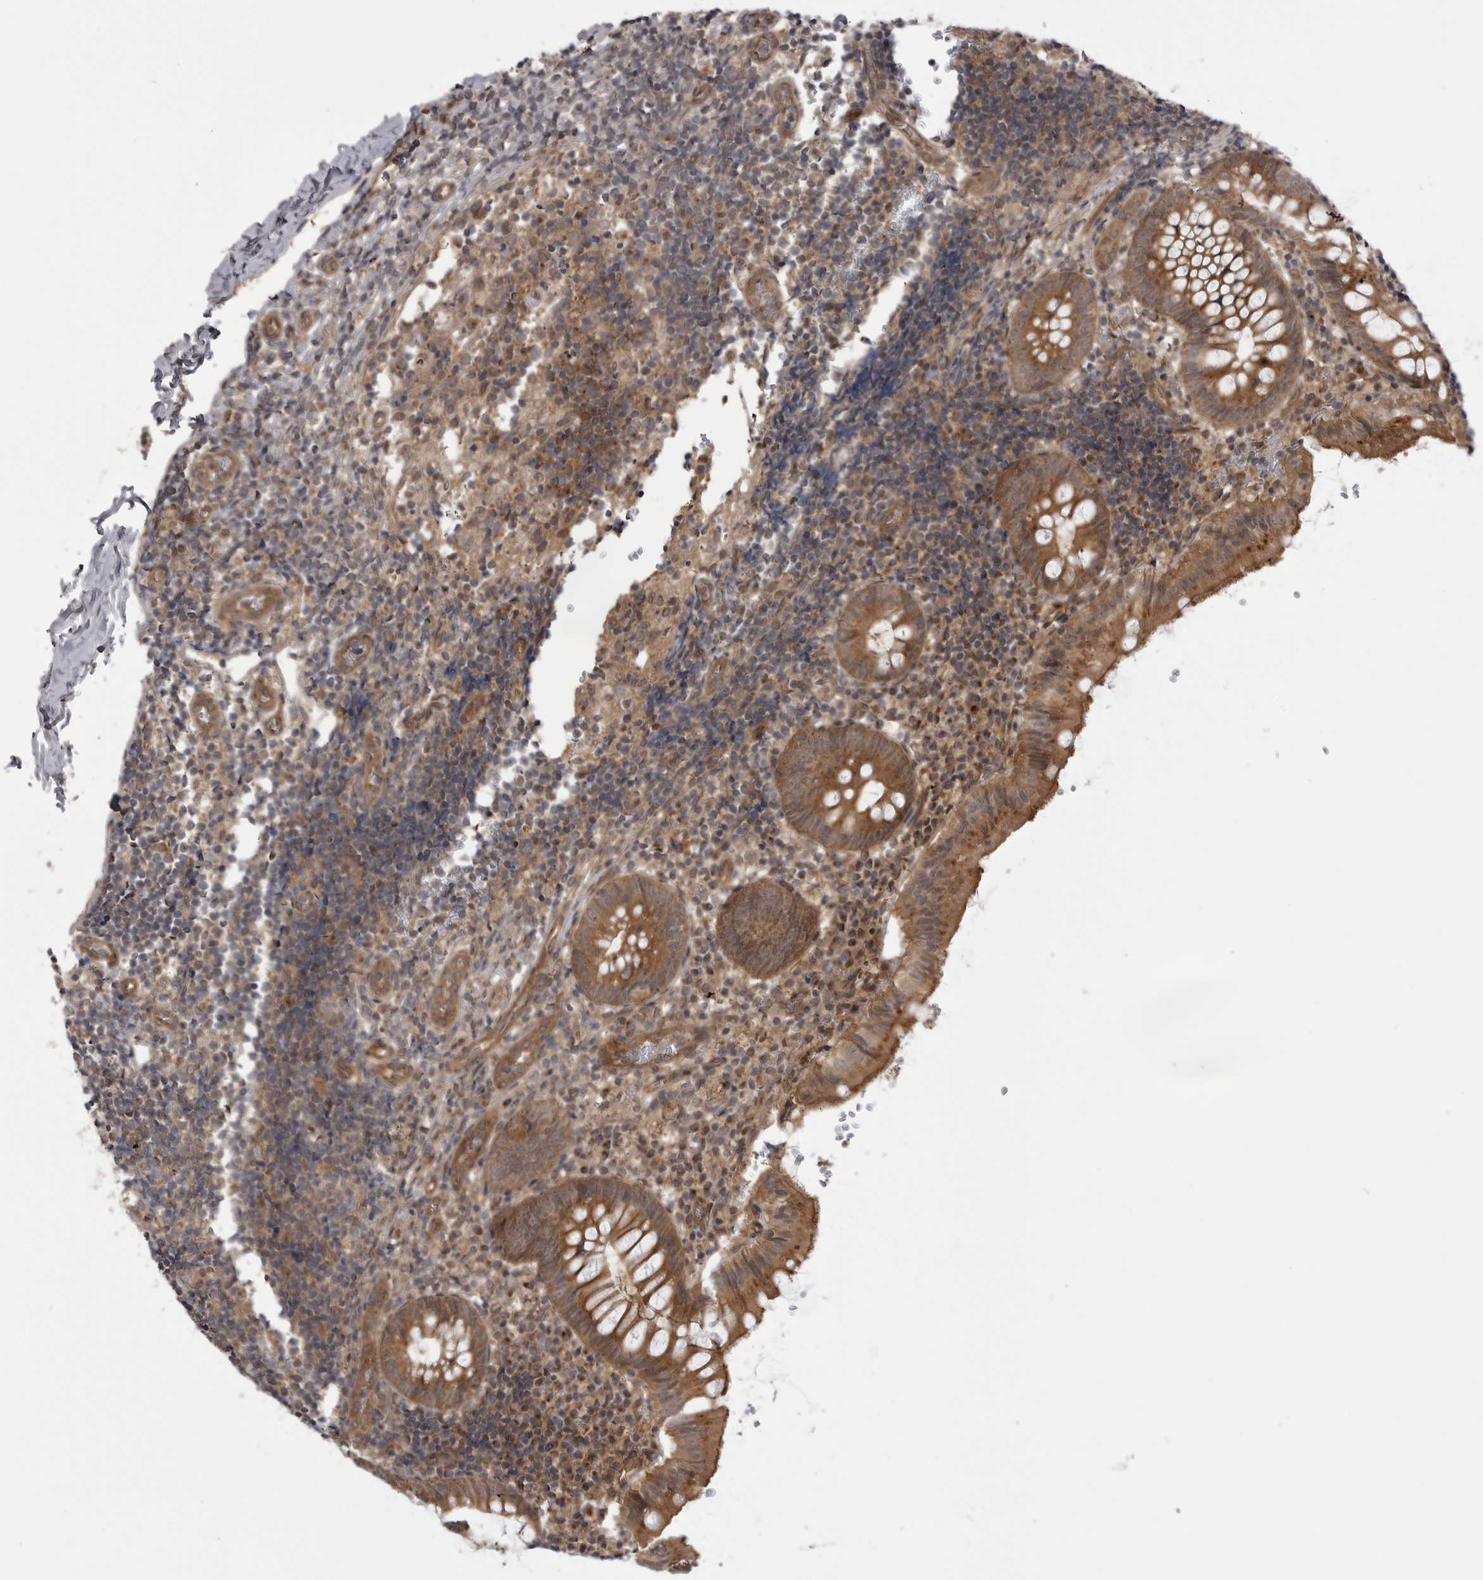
{"staining": {"intensity": "strong", "quantity": ">75%", "location": "cytoplasmic/membranous"}, "tissue": "appendix", "cell_type": "Glandular cells", "image_type": "normal", "snomed": [{"axis": "morphology", "description": "Normal tissue, NOS"}, {"axis": "topography", "description": "Appendix"}], "caption": "IHC (DAB (3,3'-diaminobenzidine)) staining of normal appendix displays strong cytoplasmic/membranous protein positivity in about >75% of glandular cells.", "gene": "PDCL", "patient": {"sex": "male", "age": 8}}